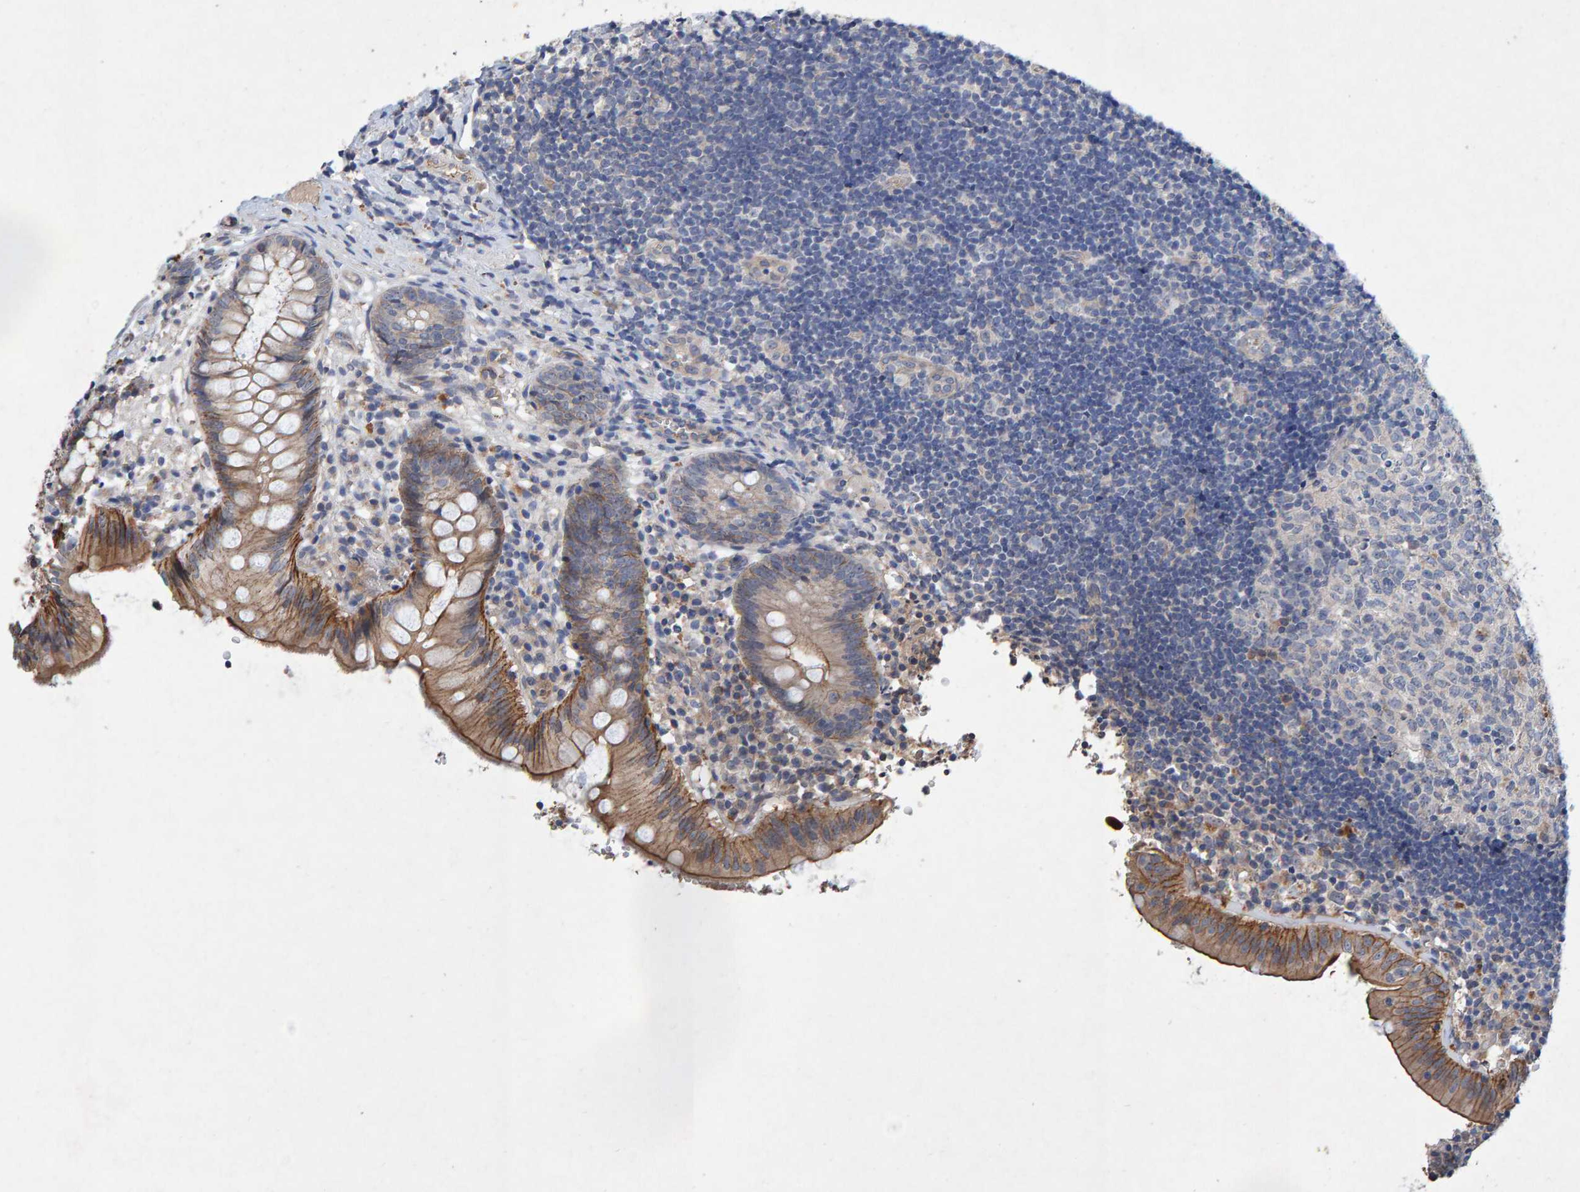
{"staining": {"intensity": "moderate", "quantity": "25%-75%", "location": "cytoplasmic/membranous"}, "tissue": "appendix", "cell_type": "Glandular cells", "image_type": "normal", "snomed": [{"axis": "morphology", "description": "Normal tissue, NOS"}, {"axis": "topography", "description": "Appendix"}], "caption": "The image displays staining of unremarkable appendix, revealing moderate cytoplasmic/membranous protein expression (brown color) within glandular cells. (DAB (3,3'-diaminobenzidine) IHC with brightfield microscopy, high magnification).", "gene": "EFR3A", "patient": {"sex": "male", "age": 8}}